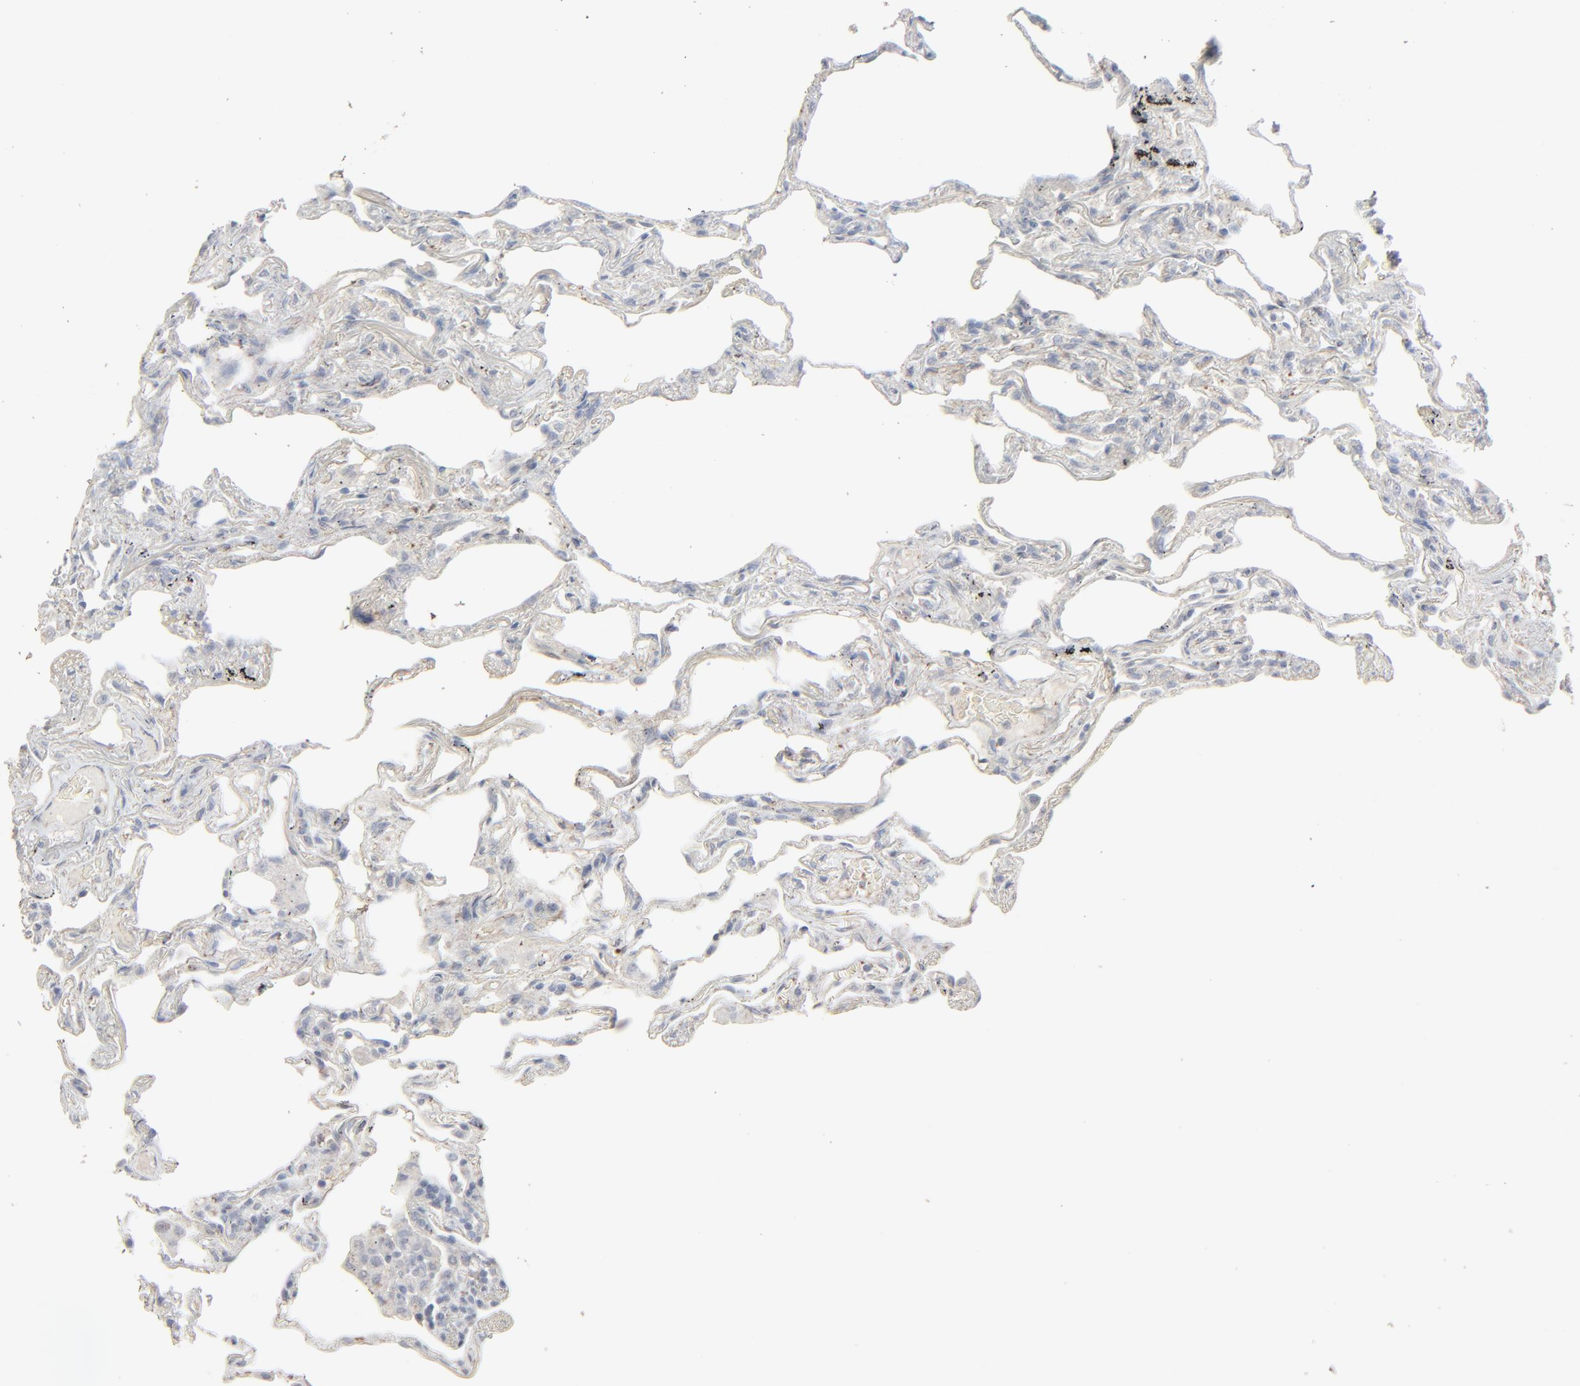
{"staining": {"intensity": "negative", "quantity": "none", "location": "none"}, "tissue": "lung", "cell_type": "Alveolar cells", "image_type": "normal", "snomed": [{"axis": "morphology", "description": "Normal tissue, NOS"}, {"axis": "morphology", "description": "Inflammation, NOS"}, {"axis": "topography", "description": "Lung"}], "caption": "Immunohistochemistry (IHC) photomicrograph of benign human lung stained for a protein (brown), which demonstrates no staining in alveolar cells.", "gene": "JAM3", "patient": {"sex": "male", "age": 69}}